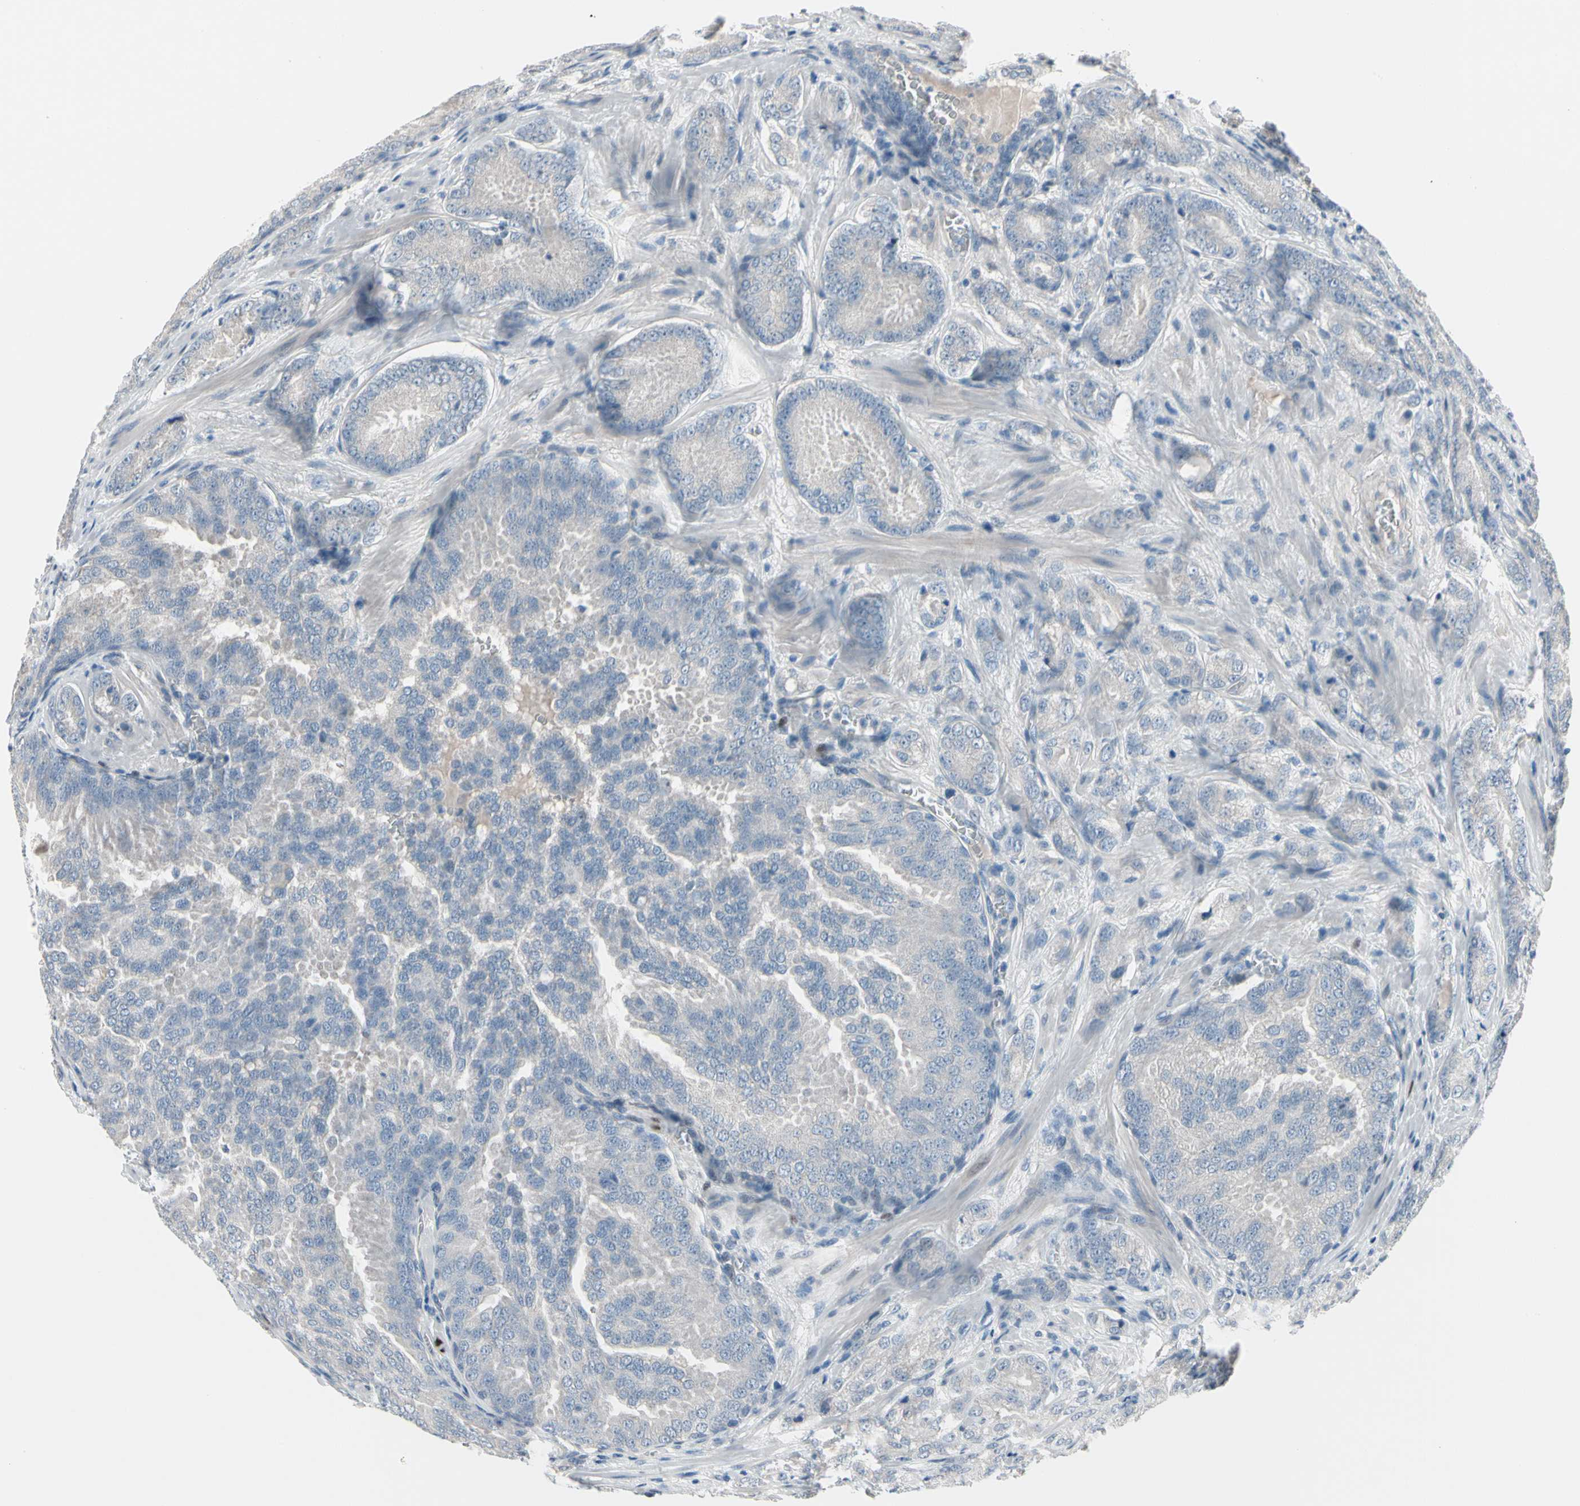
{"staining": {"intensity": "weak", "quantity": "<25%", "location": "cytoplasmic/membranous"}, "tissue": "prostate cancer", "cell_type": "Tumor cells", "image_type": "cancer", "snomed": [{"axis": "morphology", "description": "Adenocarcinoma, High grade"}, {"axis": "topography", "description": "Prostate"}], "caption": "A high-resolution micrograph shows immunohistochemistry staining of adenocarcinoma (high-grade) (prostate), which demonstrates no significant positivity in tumor cells.", "gene": "PGR", "patient": {"sex": "male", "age": 64}}